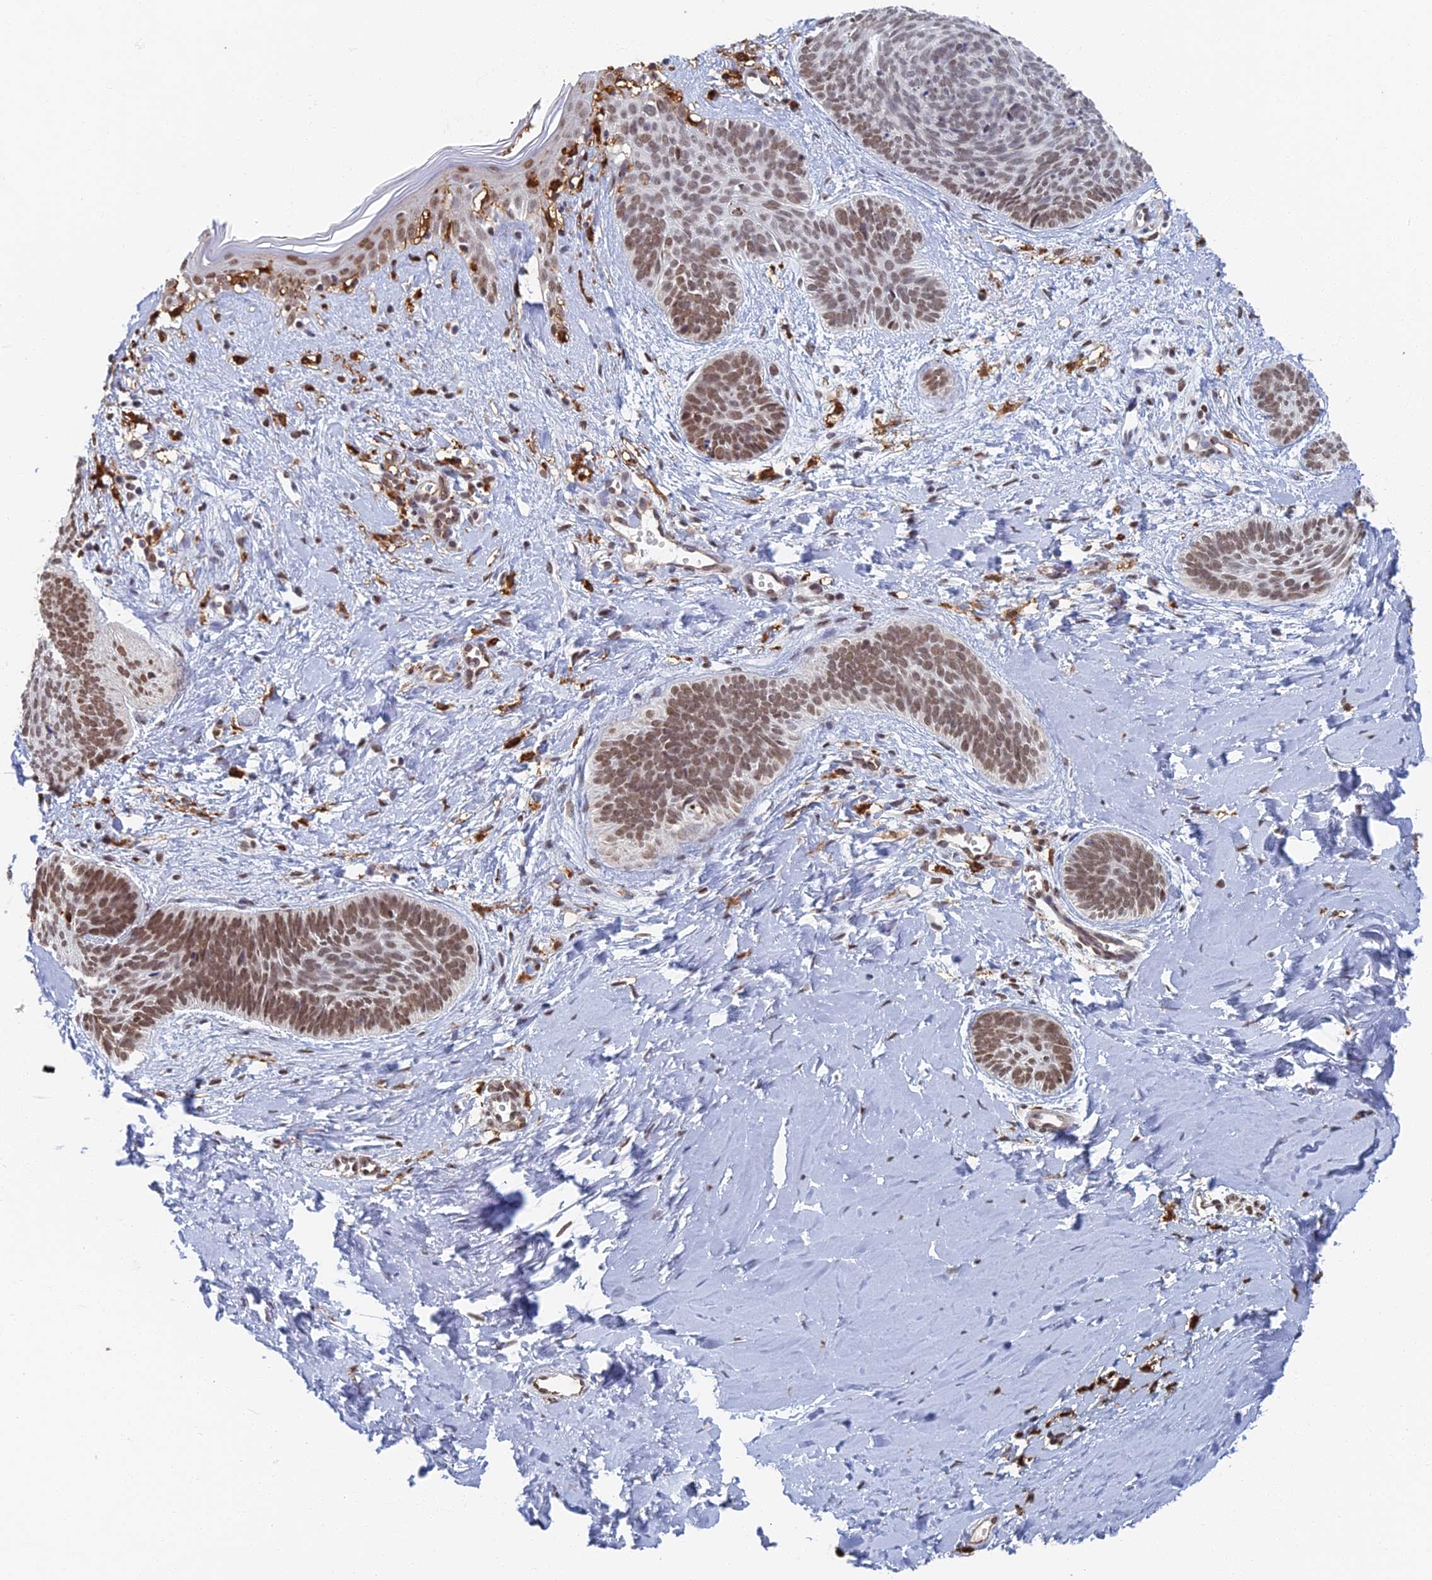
{"staining": {"intensity": "moderate", "quantity": ">75%", "location": "nuclear"}, "tissue": "skin cancer", "cell_type": "Tumor cells", "image_type": "cancer", "snomed": [{"axis": "morphology", "description": "Basal cell carcinoma"}, {"axis": "topography", "description": "Skin"}], "caption": "Approximately >75% of tumor cells in skin basal cell carcinoma demonstrate moderate nuclear protein staining as visualized by brown immunohistochemical staining.", "gene": "GPATCH1", "patient": {"sex": "female", "age": 81}}